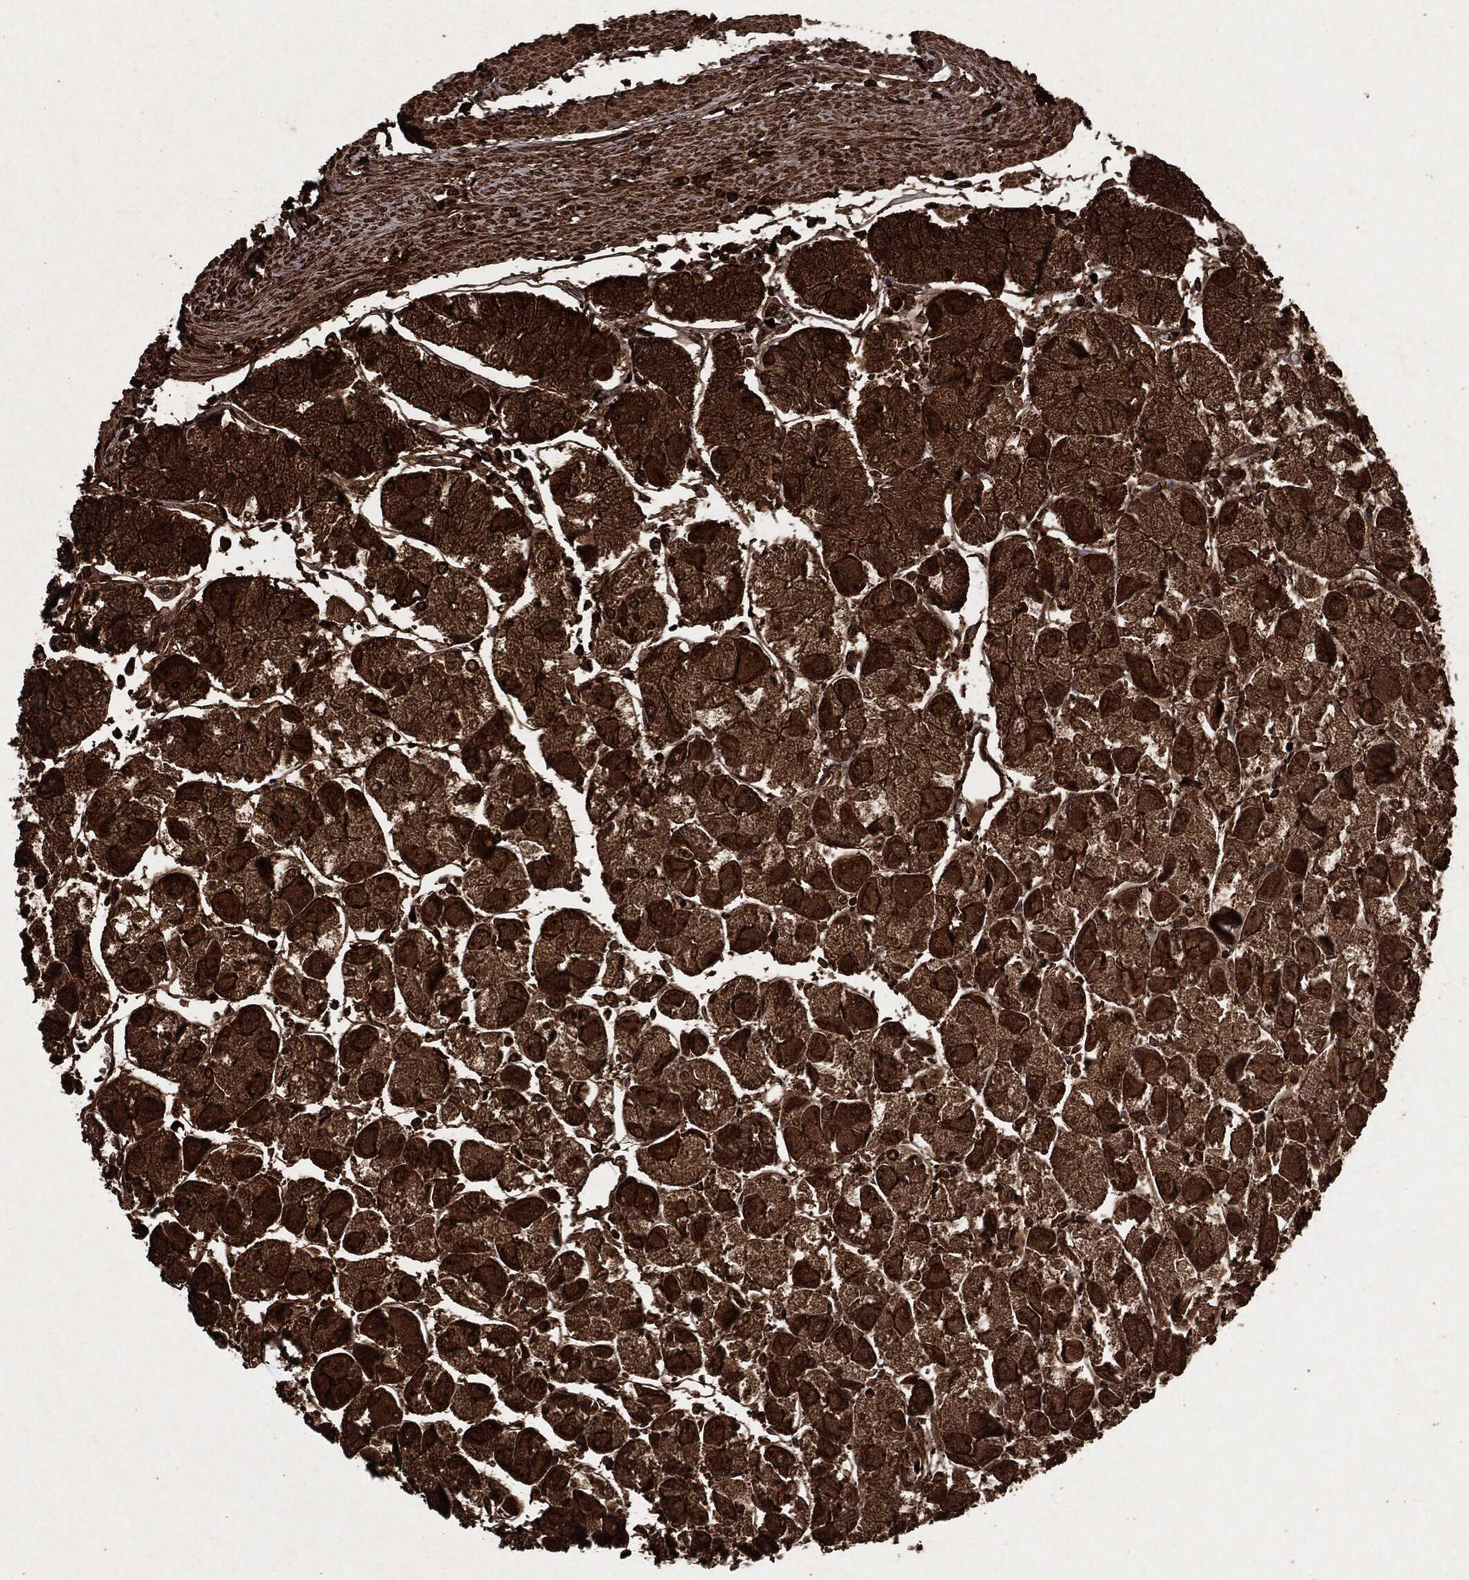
{"staining": {"intensity": "strong", "quantity": ">75%", "location": "cytoplasmic/membranous"}, "tissue": "stomach", "cell_type": "Glandular cells", "image_type": "normal", "snomed": [{"axis": "morphology", "description": "Normal tissue, NOS"}, {"axis": "topography", "description": "Stomach"}], "caption": "Strong cytoplasmic/membranous positivity is identified in about >75% of glandular cells in benign stomach.", "gene": "ARAF", "patient": {"sex": "male", "age": 70}}